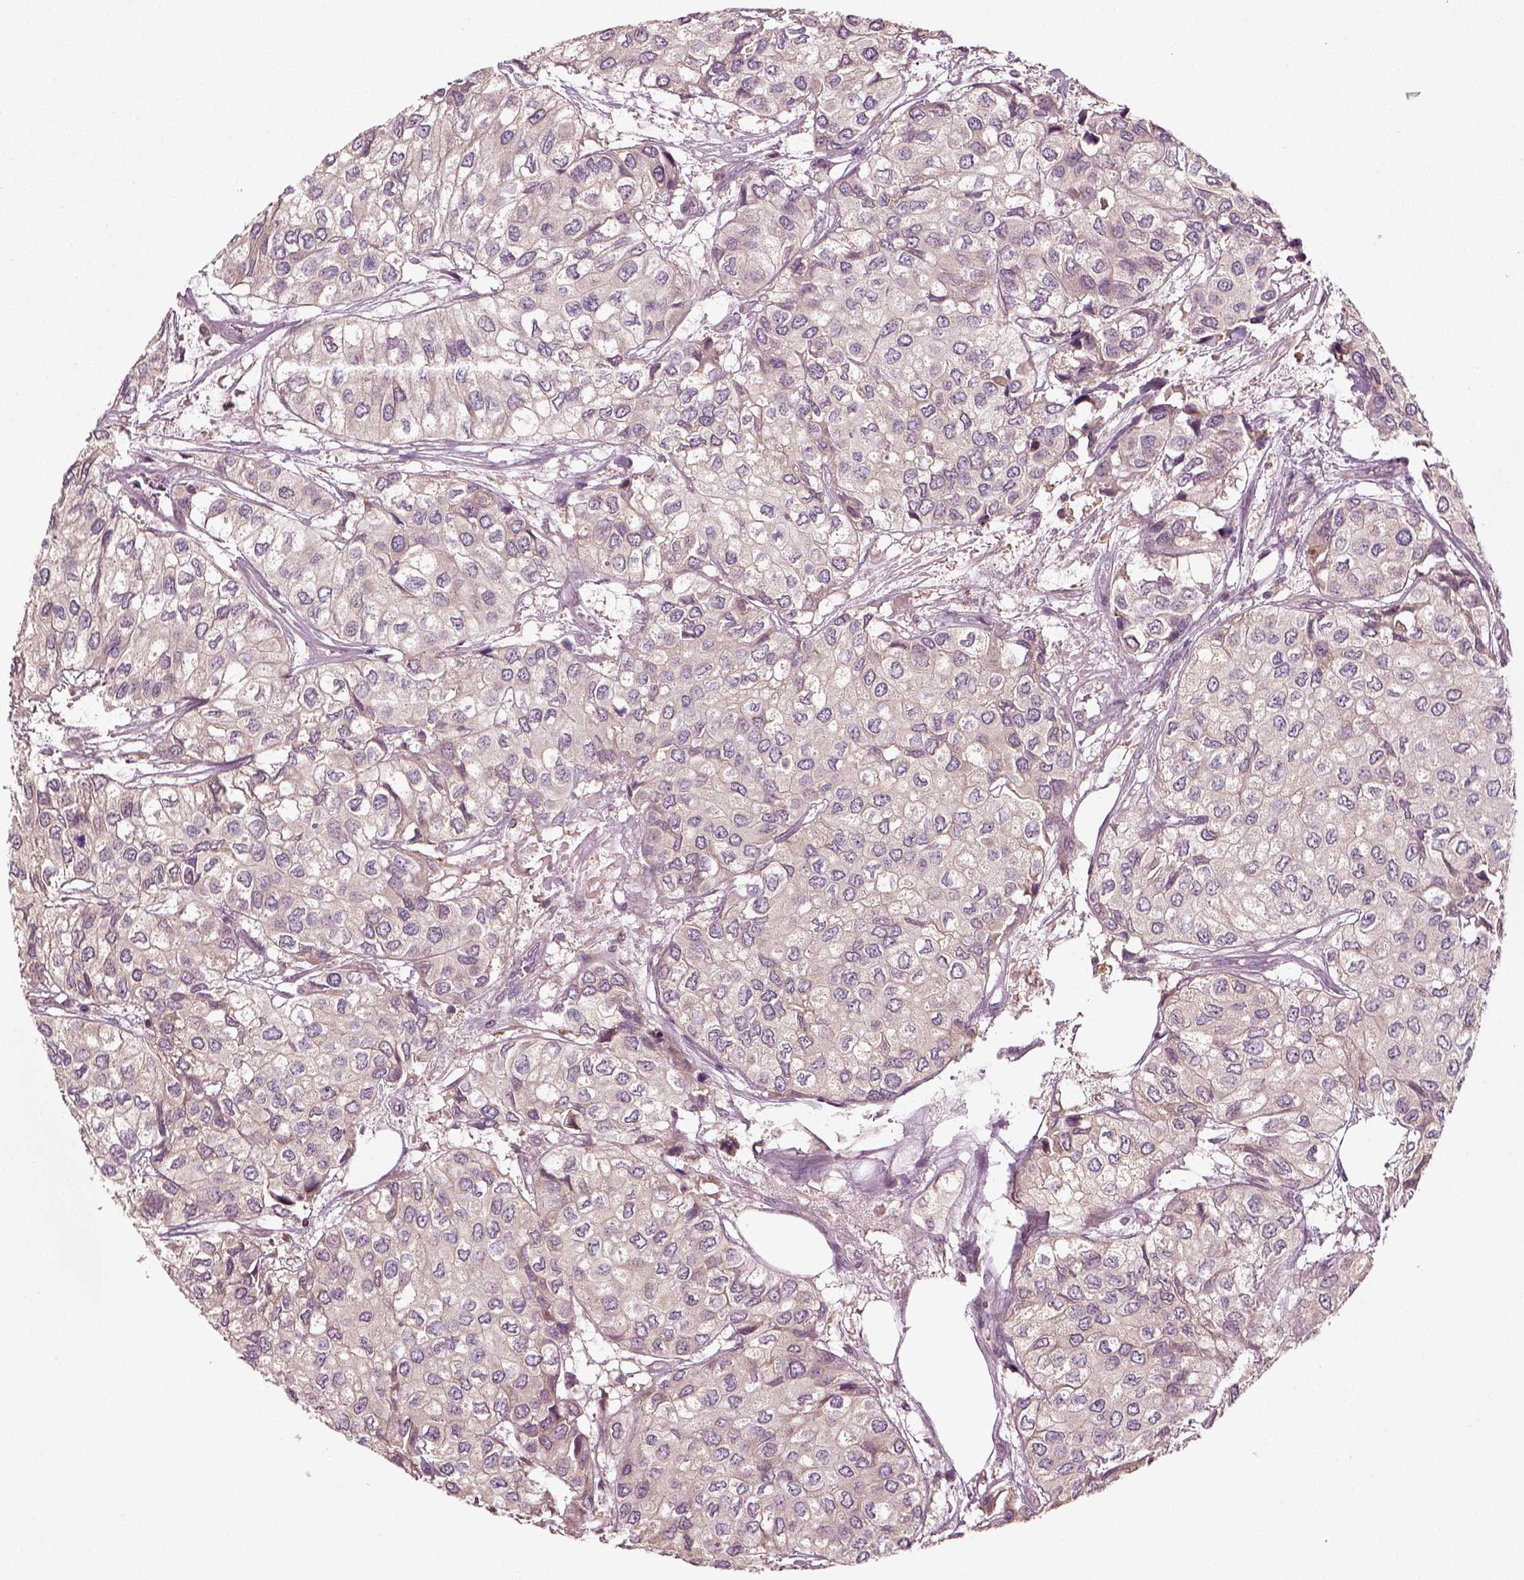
{"staining": {"intensity": "negative", "quantity": "none", "location": "none"}, "tissue": "urothelial cancer", "cell_type": "Tumor cells", "image_type": "cancer", "snomed": [{"axis": "morphology", "description": "Urothelial carcinoma, High grade"}, {"axis": "topography", "description": "Urinary bladder"}], "caption": "This is an IHC histopathology image of urothelial carcinoma (high-grade). There is no positivity in tumor cells.", "gene": "ERV3-1", "patient": {"sex": "male", "age": 73}}